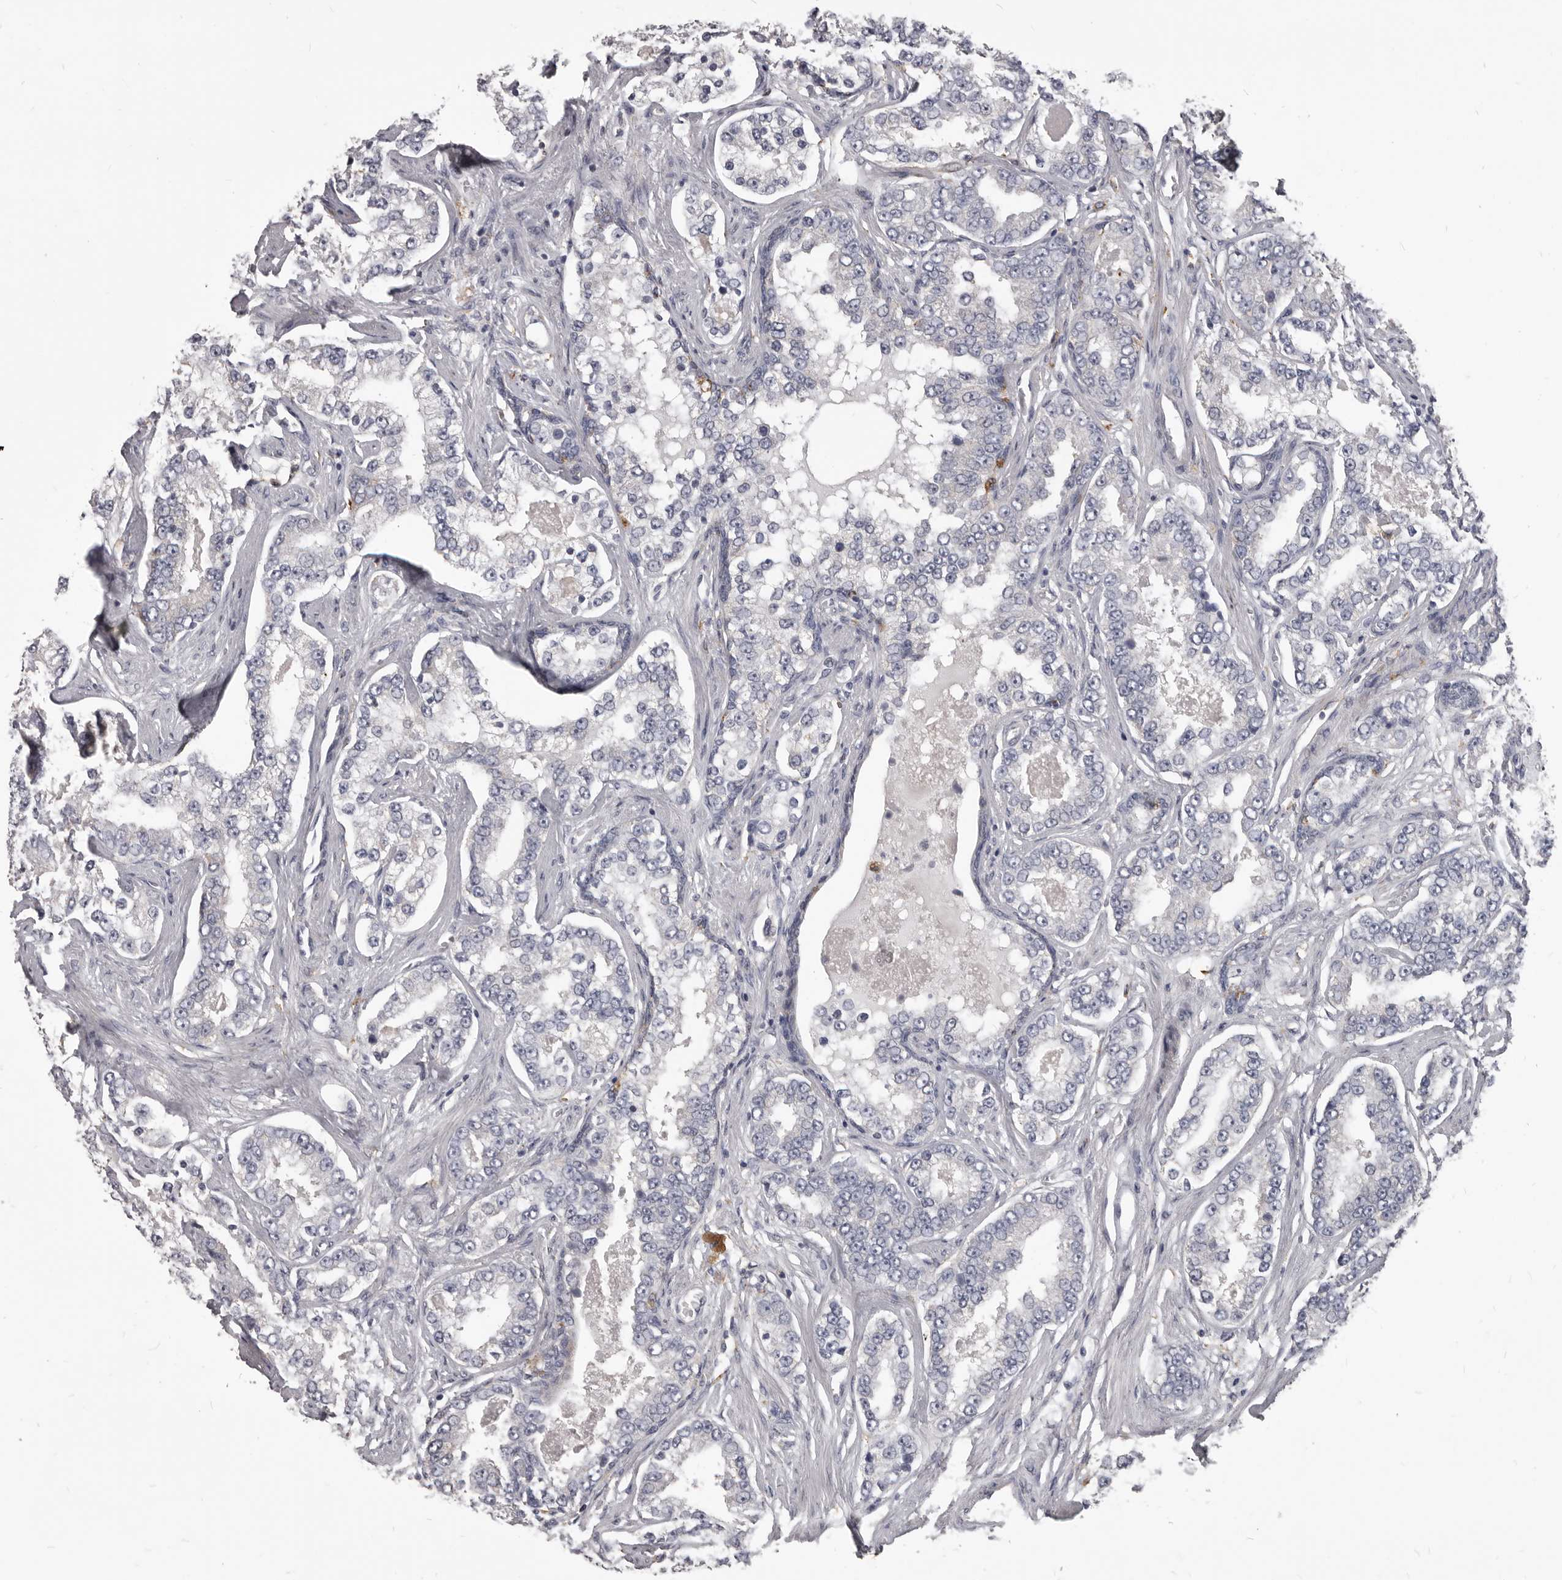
{"staining": {"intensity": "negative", "quantity": "none", "location": "none"}, "tissue": "prostate cancer", "cell_type": "Tumor cells", "image_type": "cancer", "snomed": [{"axis": "morphology", "description": "Normal tissue, NOS"}, {"axis": "morphology", "description": "Adenocarcinoma, High grade"}, {"axis": "topography", "description": "Prostate"}], "caption": "Micrograph shows no protein staining in tumor cells of prostate cancer (adenocarcinoma (high-grade)) tissue.", "gene": "PI4K2A", "patient": {"sex": "male", "age": 83}}